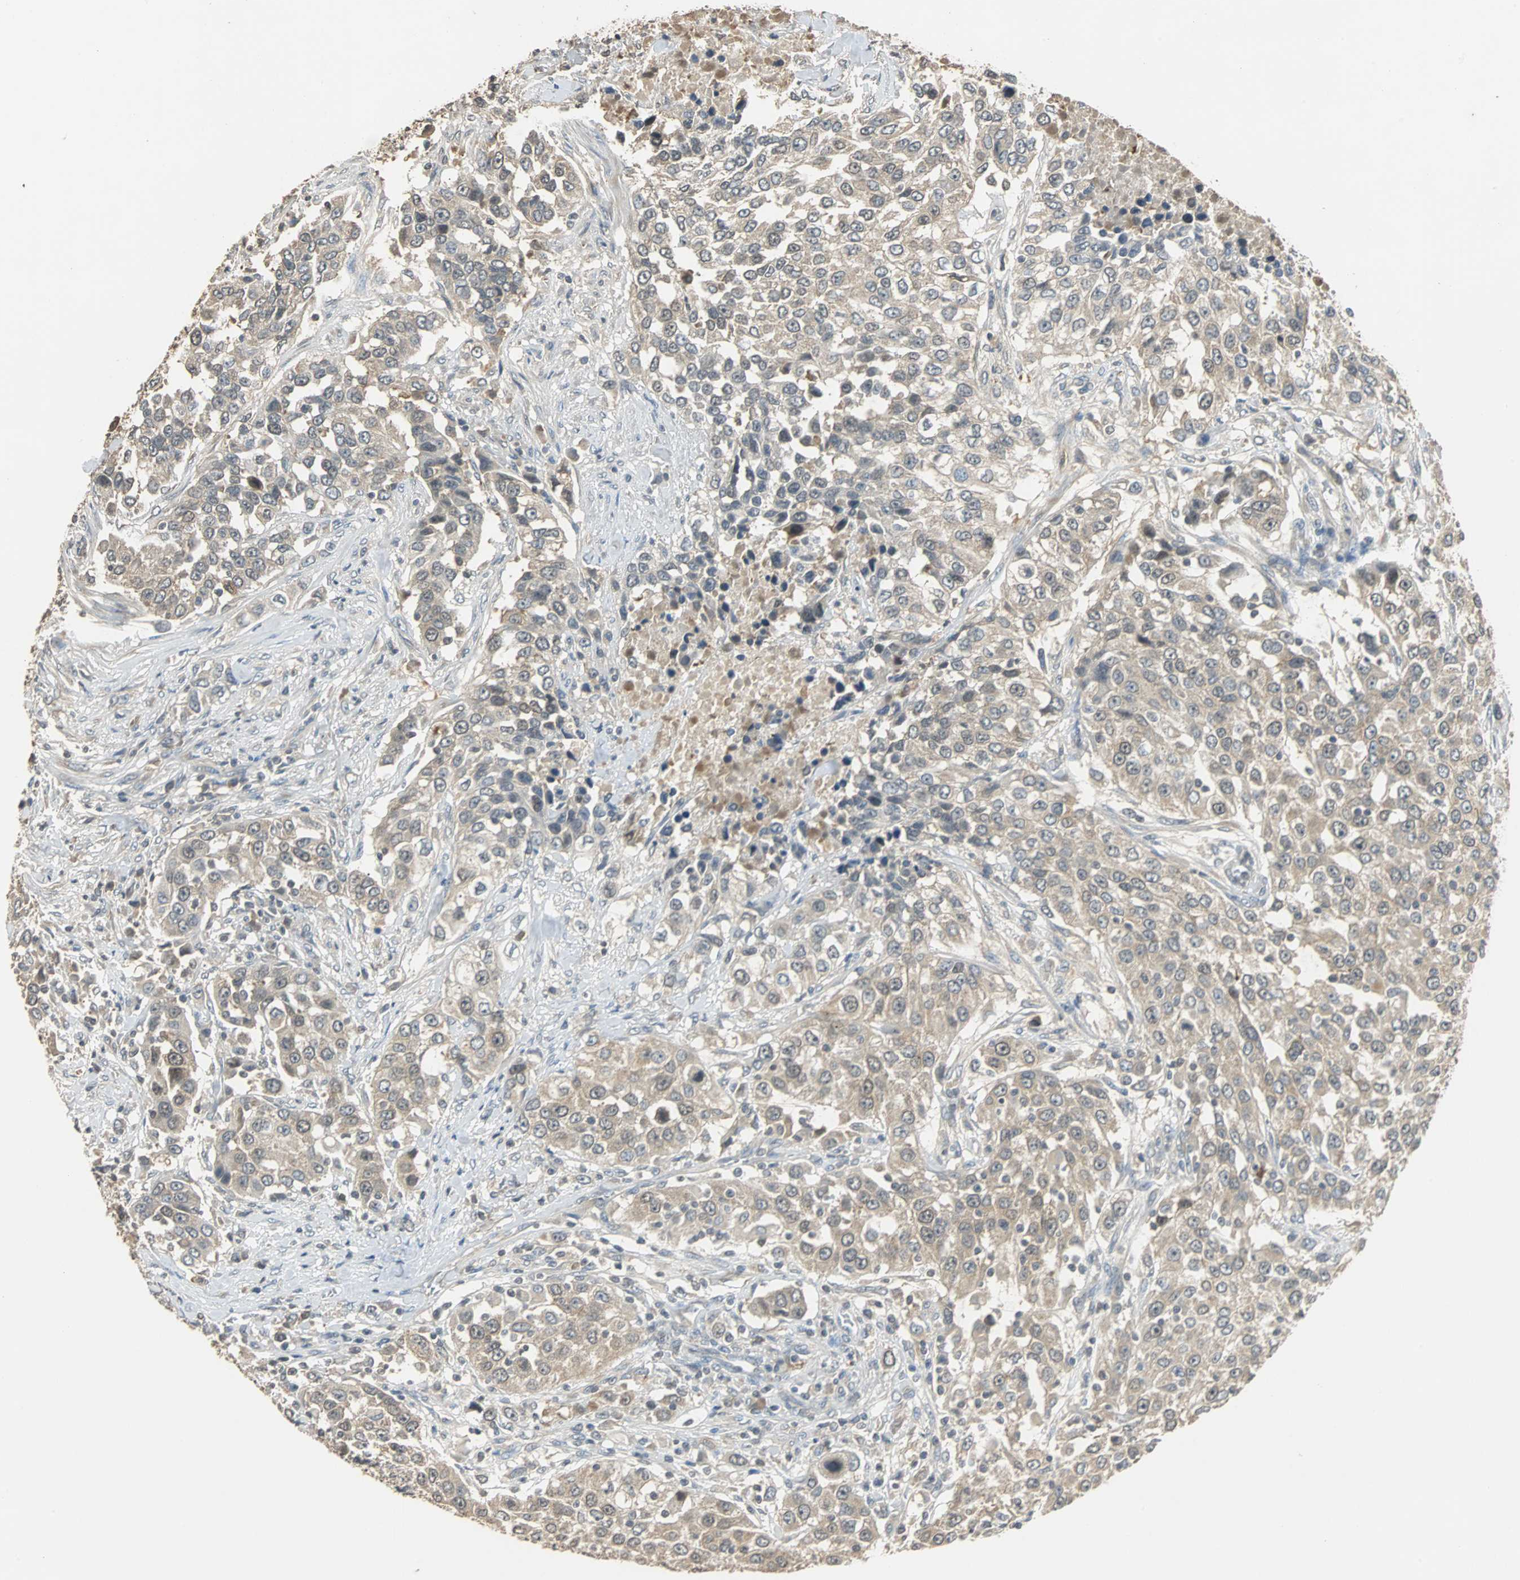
{"staining": {"intensity": "weak", "quantity": "25%-75%", "location": "cytoplasmic/membranous"}, "tissue": "urothelial cancer", "cell_type": "Tumor cells", "image_type": "cancer", "snomed": [{"axis": "morphology", "description": "Urothelial carcinoma, High grade"}, {"axis": "topography", "description": "Urinary bladder"}], "caption": "There is low levels of weak cytoplasmic/membranous expression in tumor cells of urothelial cancer, as demonstrated by immunohistochemical staining (brown color).", "gene": "ABHD2", "patient": {"sex": "female", "age": 80}}